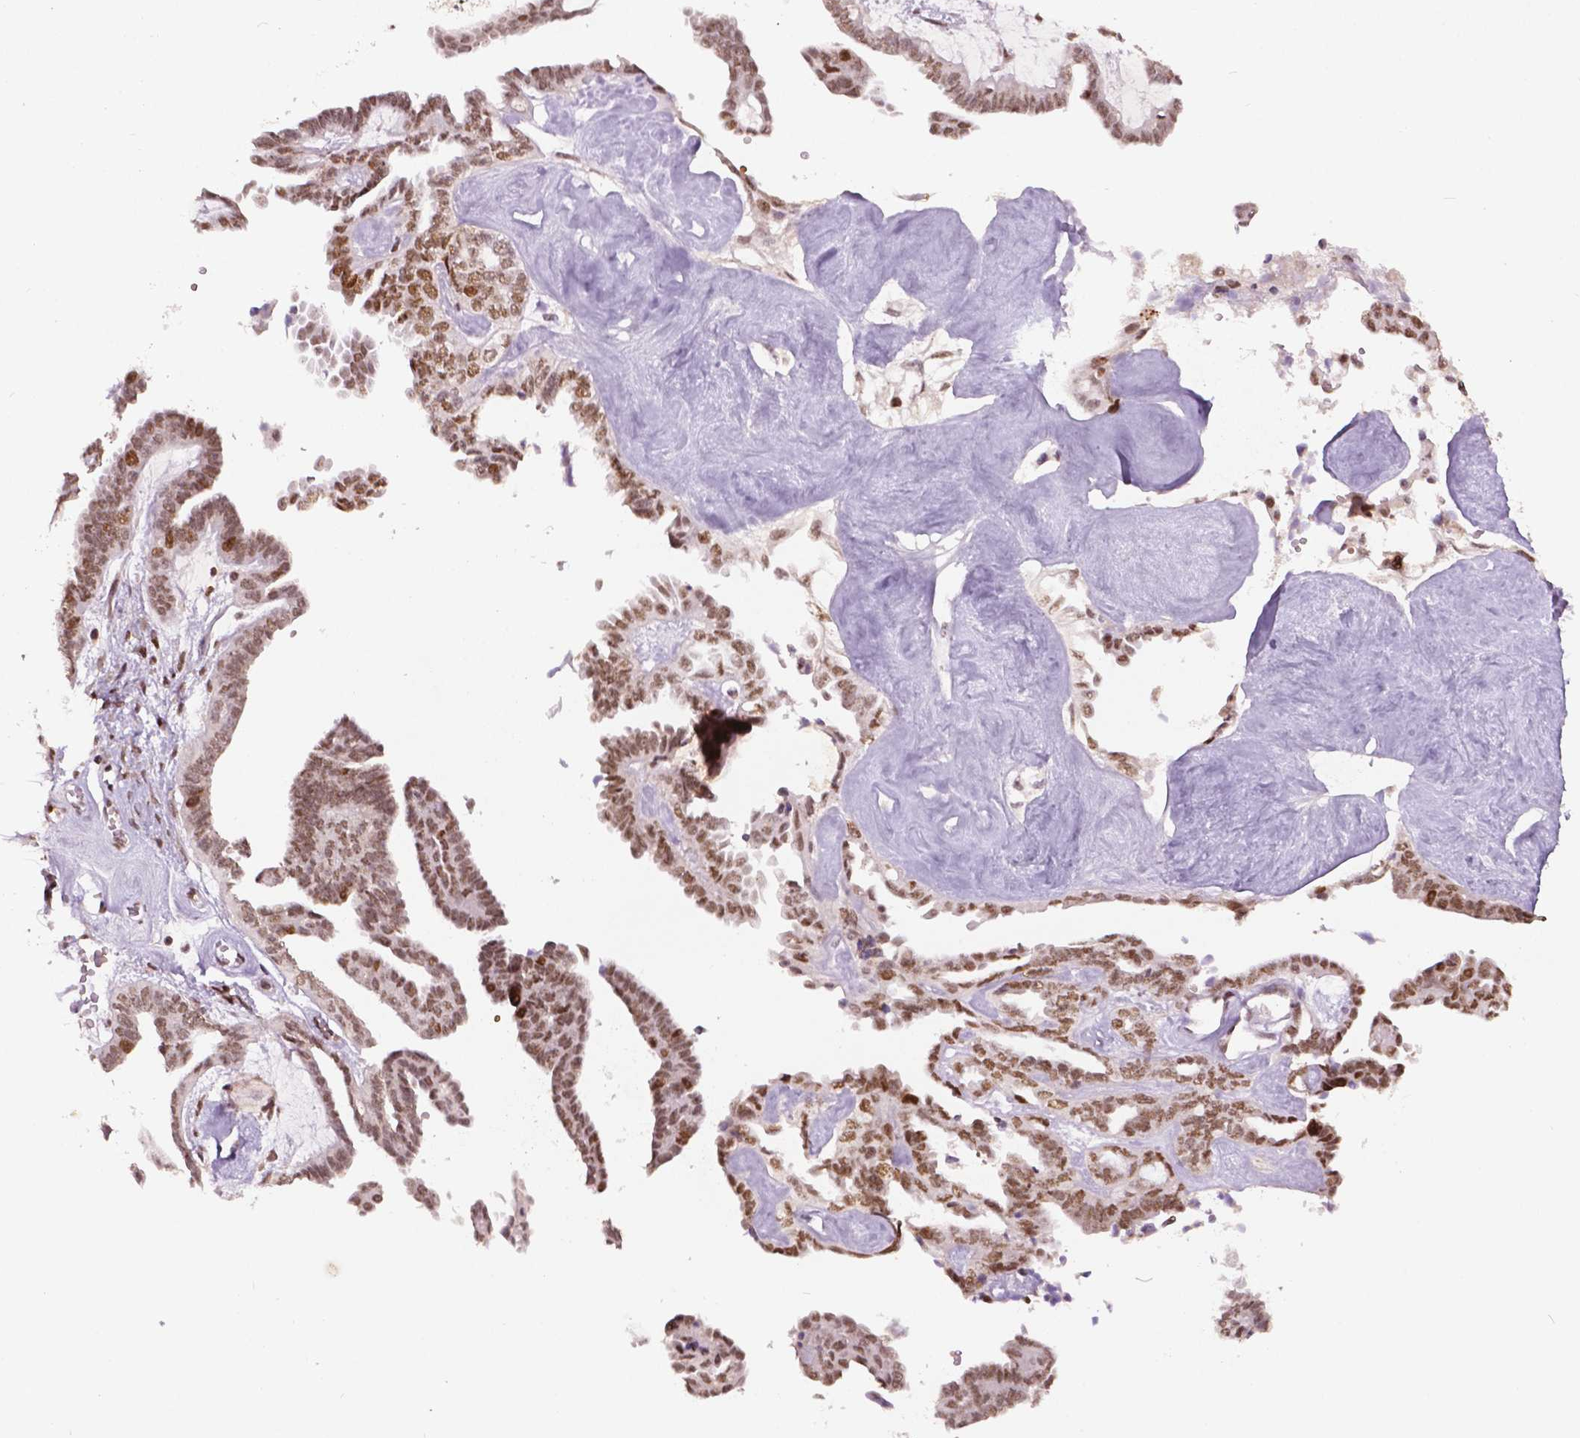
{"staining": {"intensity": "moderate", "quantity": ">75%", "location": "nuclear"}, "tissue": "ovarian cancer", "cell_type": "Tumor cells", "image_type": "cancer", "snomed": [{"axis": "morphology", "description": "Cystadenocarcinoma, serous, NOS"}, {"axis": "topography", "description": "Ovary"}], "caption": "About >75% of tumor cells in human ovarian cancer demonstrate moderate nuclear protein expression as visualized by brown immunohistochemical staining.", "gene": "ZNF41", "patient": {"sex": "female", "age": 71}}